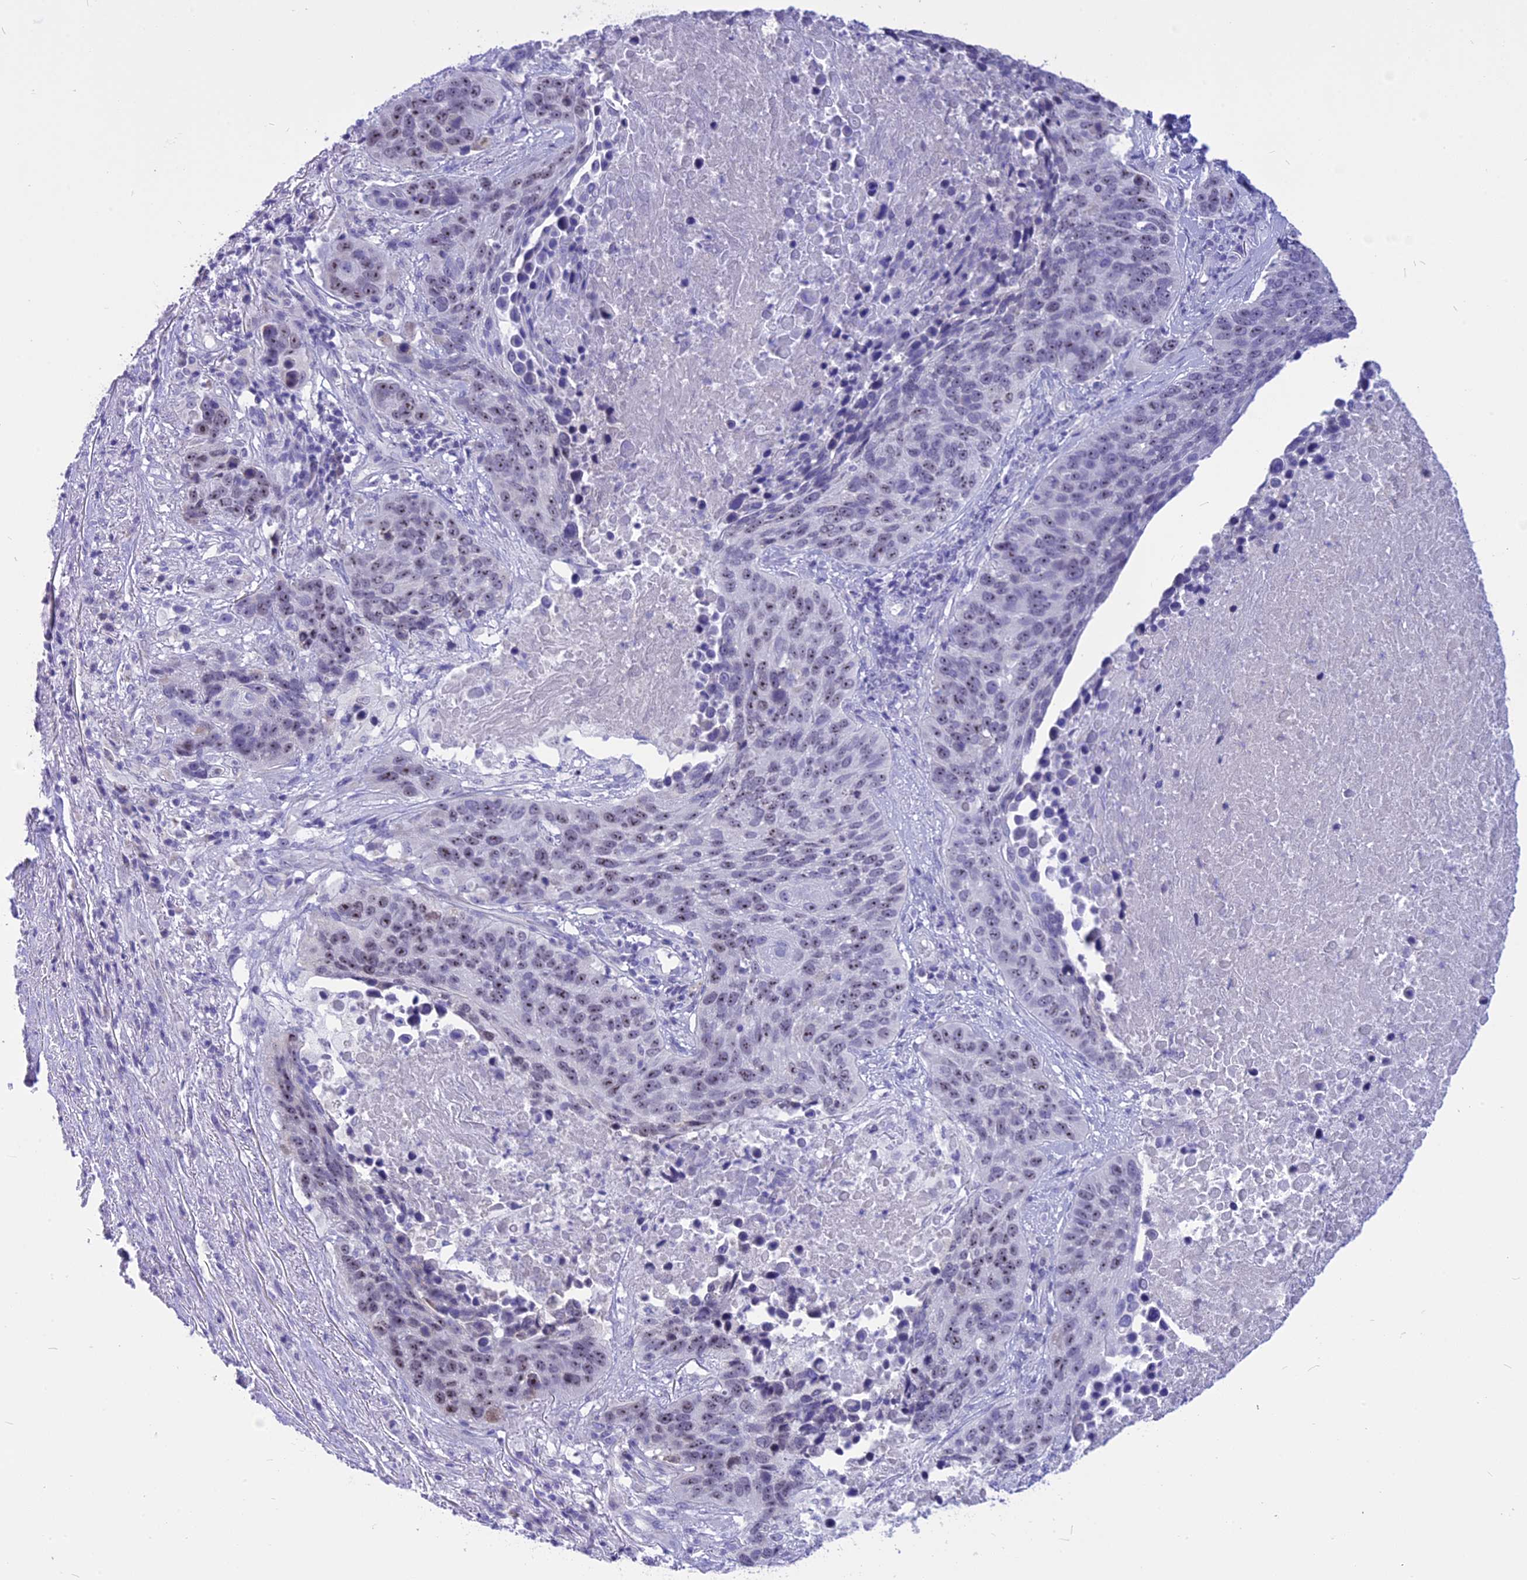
{"staining": {"intensity": "moderate", "quantity": "25%-75%", "location": "nuclear"}, "tissue": "lung cancer", "cell_type": "Tumor cells", "image_type": "cancer", "snomed": [{"axis": "morphology", "description": "Normal tissue, NOS"}, {"axis": "morphology", "description": "Squamous cell carcinoma, NOS"}, {"axis": "topography", "description": "Lymph node"}, {"axis": "topography", "description": "Lung"}], "caption": "Immunohistochemistry (IHC) histopathology image of human lung cancer stained for a protein (brown), which reveals medium levels of moderate nuclear expression in about 25%-75% of tumor cells.", "gene": "CMSS1", "patient": {"sex": "male", "age": 66}}